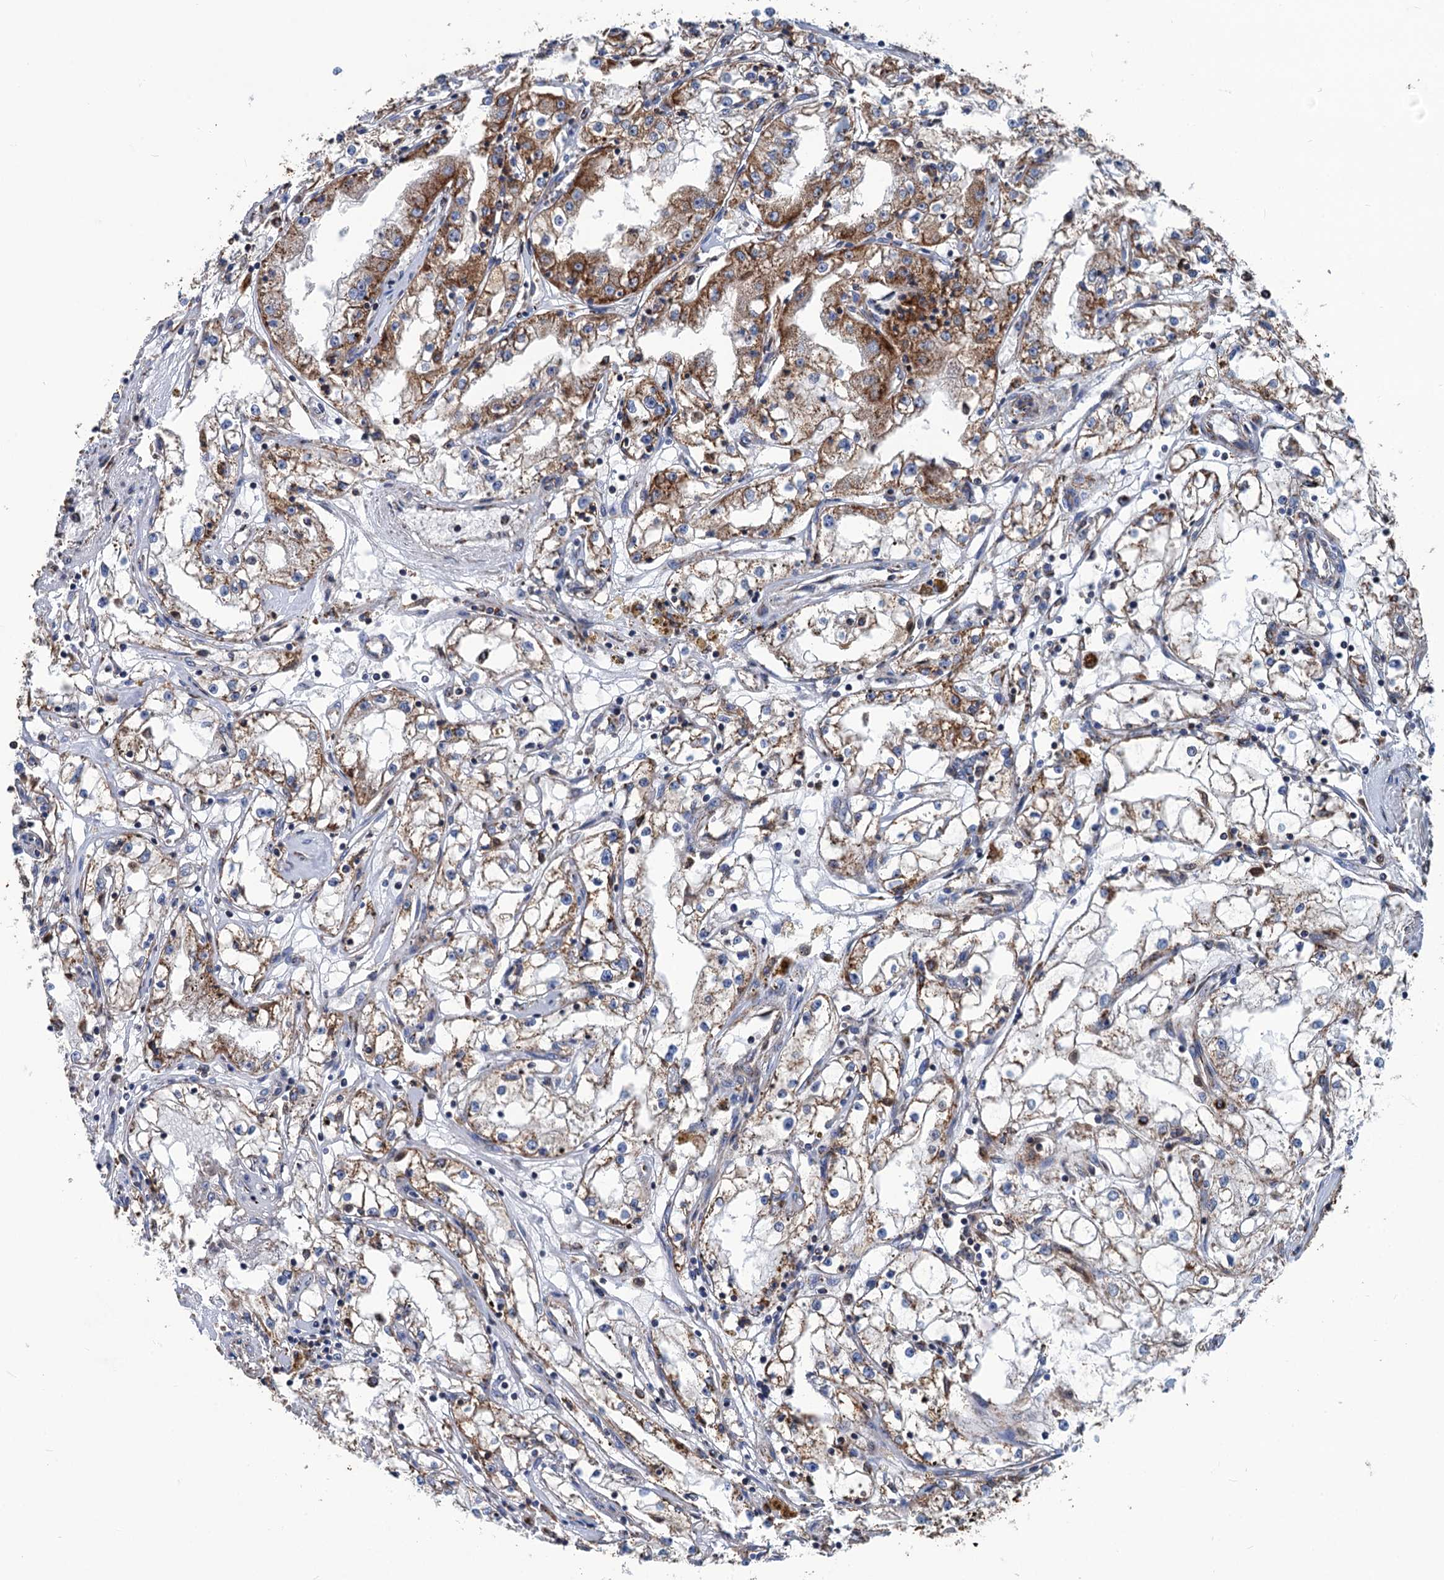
{"staining": {"intensity": "moderate", "quantity": ">75%", "location": "cytoplasmic/membranous"}, "tissue": "renal cancer", "cell_type": "Tumor cells", "image_type": "cancer", "snomed": [{"axis": "morphology", "description": "Adenocarcinoma, NOS"}, {"axis": "topography", "description": "Kidney"}], "caption": "Moderate cytoplasmic/membranous protein expression is identified in approximately >75% of tumor cells in adenocarcinoma (renal).", "gene": "IVD", "patient": {"sex": "male", "age": 56}}